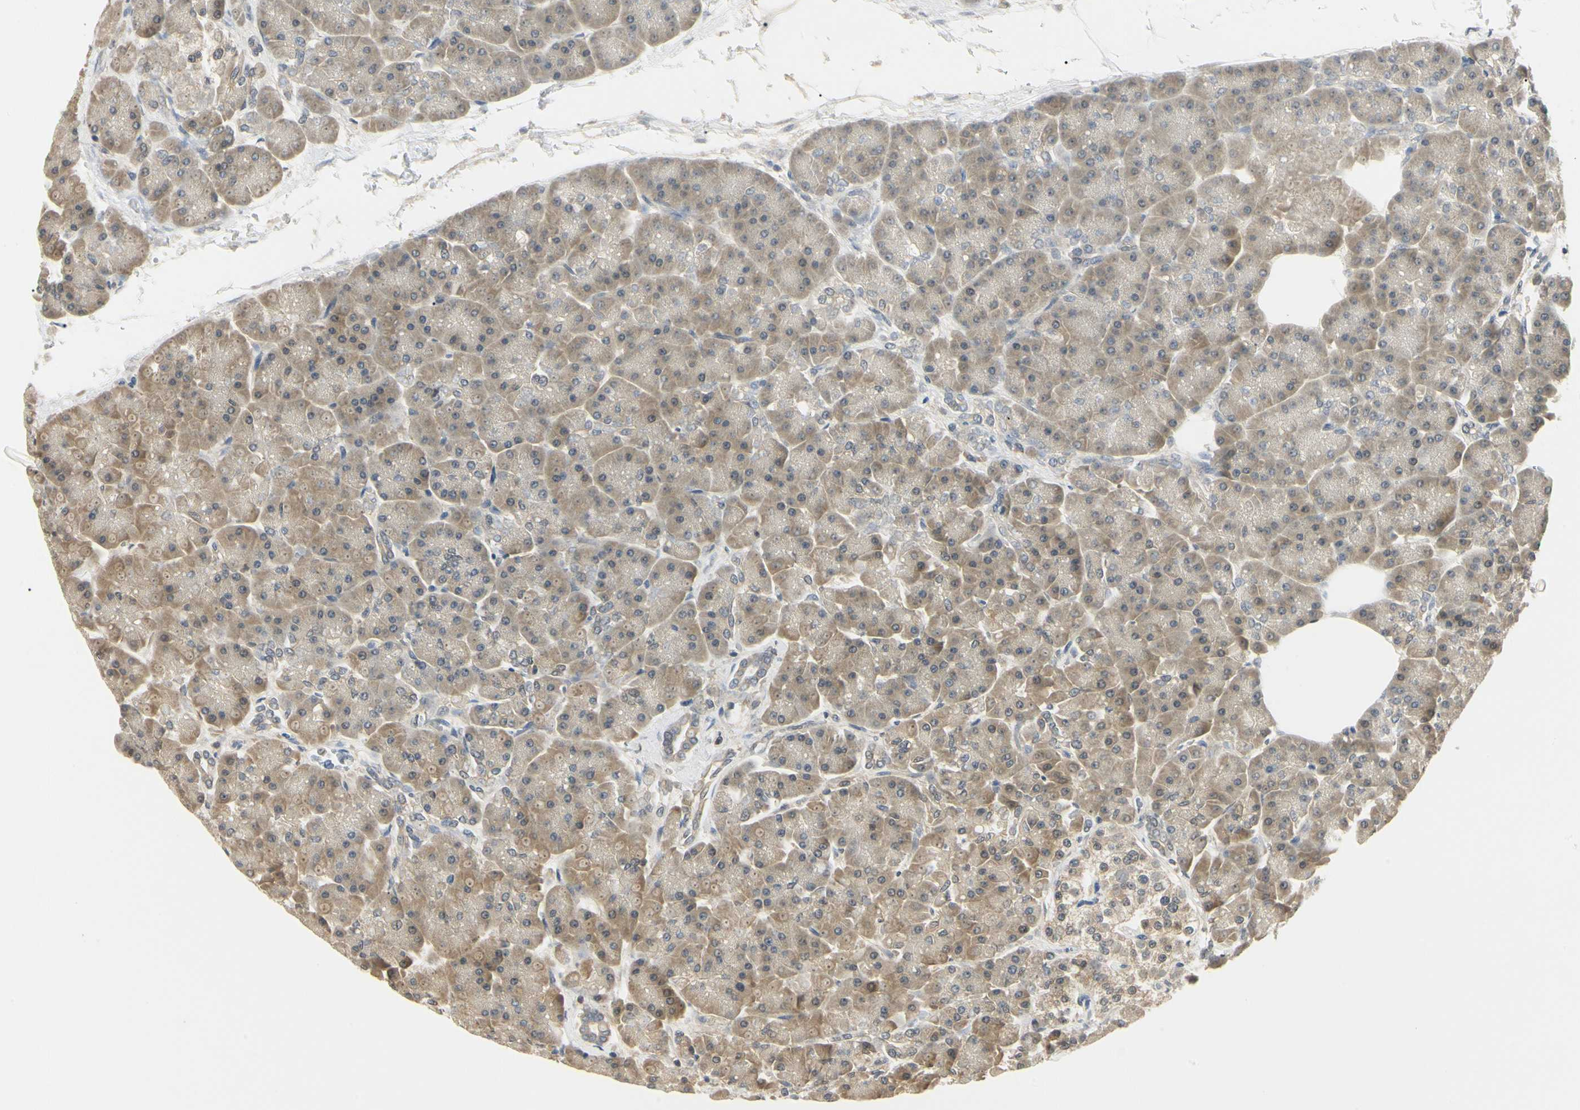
{"staining": {"intensity": "weak", "quantity": "25%-75%", "location": "cytoplasmic/membranous"}, "tissue": "pancreas", "cell_type": "Exocrine glandular cells", "image_type": "normal", "snomed": [{"axis": "morphology", "description": "Normal tissue, NOS"}, {"axis": "topography", "description": "Pancreas"}], "caption": "Brown immunohistochemical staining in normal pancreas displays weak cytoplasmic/membranous staining in about 25%-75% of exocrine glandular cells.", "gene": "UBE2Z", "patient": {"sex": "female", "age": 70}}